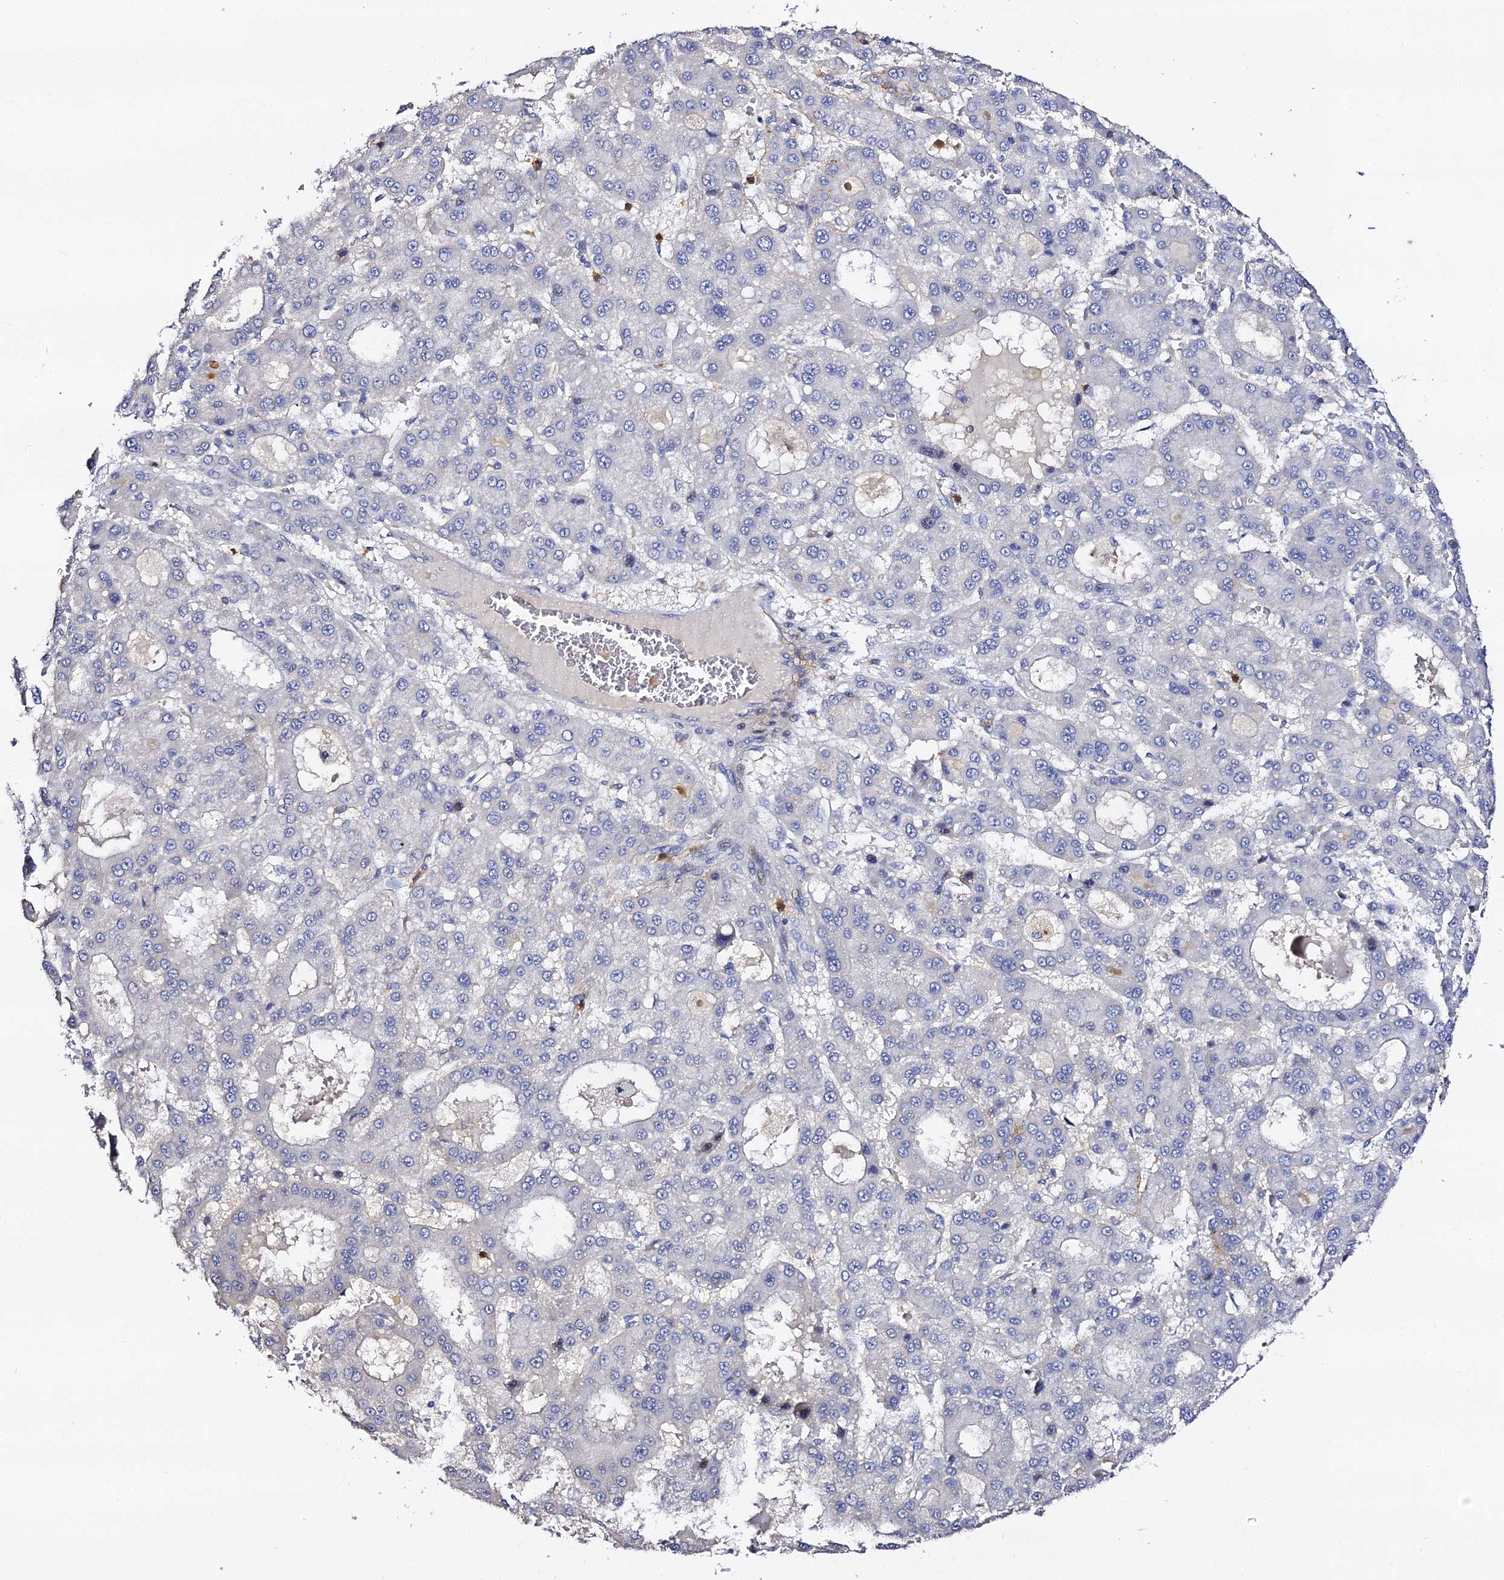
{"staining": {"intensity": "negative", "quantity": "none", "location": "none"}, "tissue": "liver cancer", "cell_type": "Tumor cells", "image_type": "cancer", "snomed": [{"axis": "morphology", "description": "Carcinoma, Hepatocellular, NOS"}, {"axis": "topography", "description": "Liver"}], "caption": "Human liver cancer stained for a protein using immunohistochemistry reveals no positivity in tumor cells.", "gene": "IL4I1", "patient": {"sex": "male", "age": 70}}